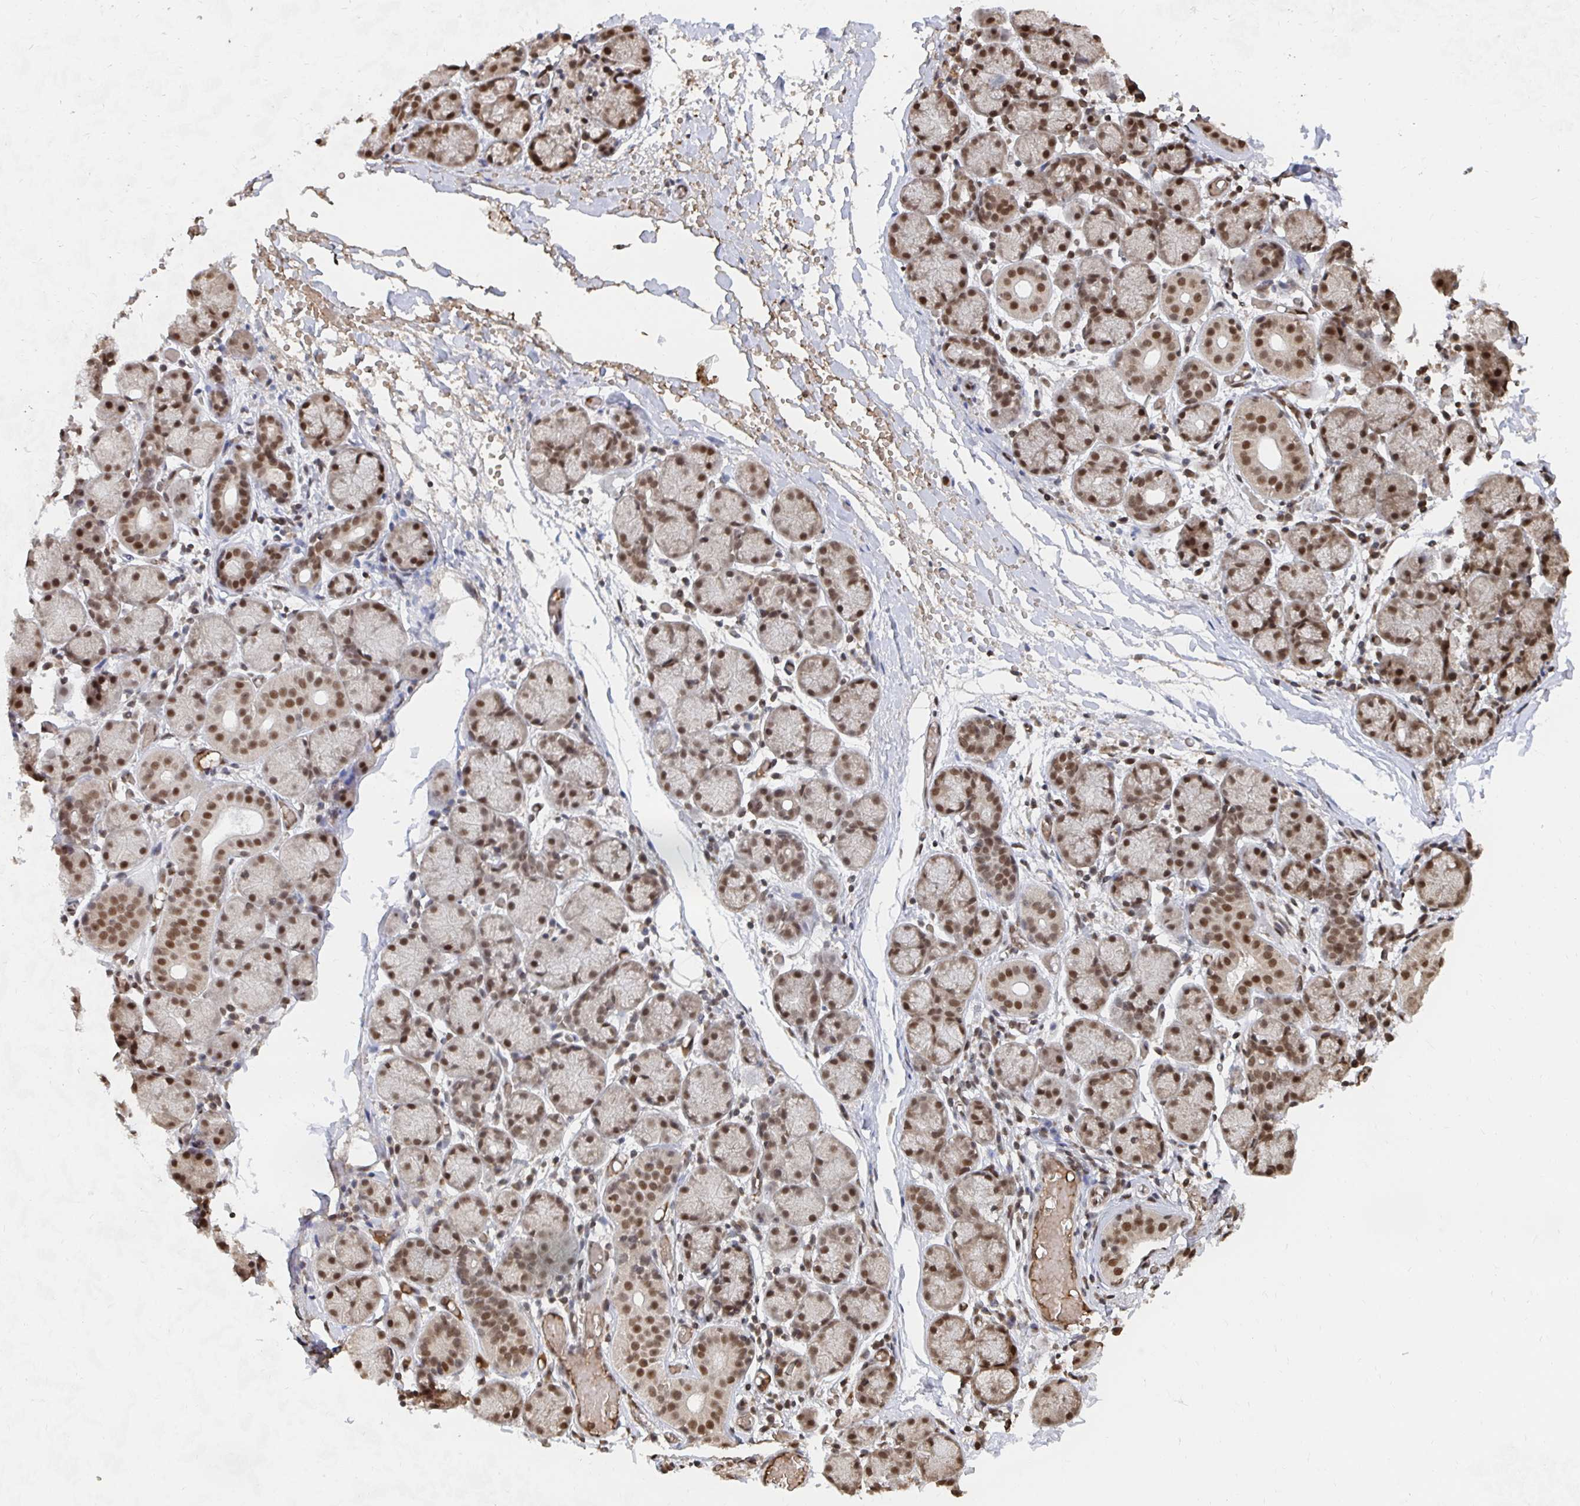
{"staining": {"intensity": "strong", "quantity": ">75%", "location": "nuclear"}, "tissue": "salivary gland", "cell_type": "Glandular cells", "image_type": "normal", "snomed": [{"axis": "morphology", "description": "Normal tissue, NOS"}, {"axis": "topography", "description": "Salivary gland"}], "caption": "Immunohistochemical staining of benign salivary gland exhibits high levels of strong nuclear staining in about >75% of glandular cells. (Brightfield microscopy of DAB IHC at high magnification).", "gene": "GTF3C6", "patient": {"sex": "female", "age": 24}}